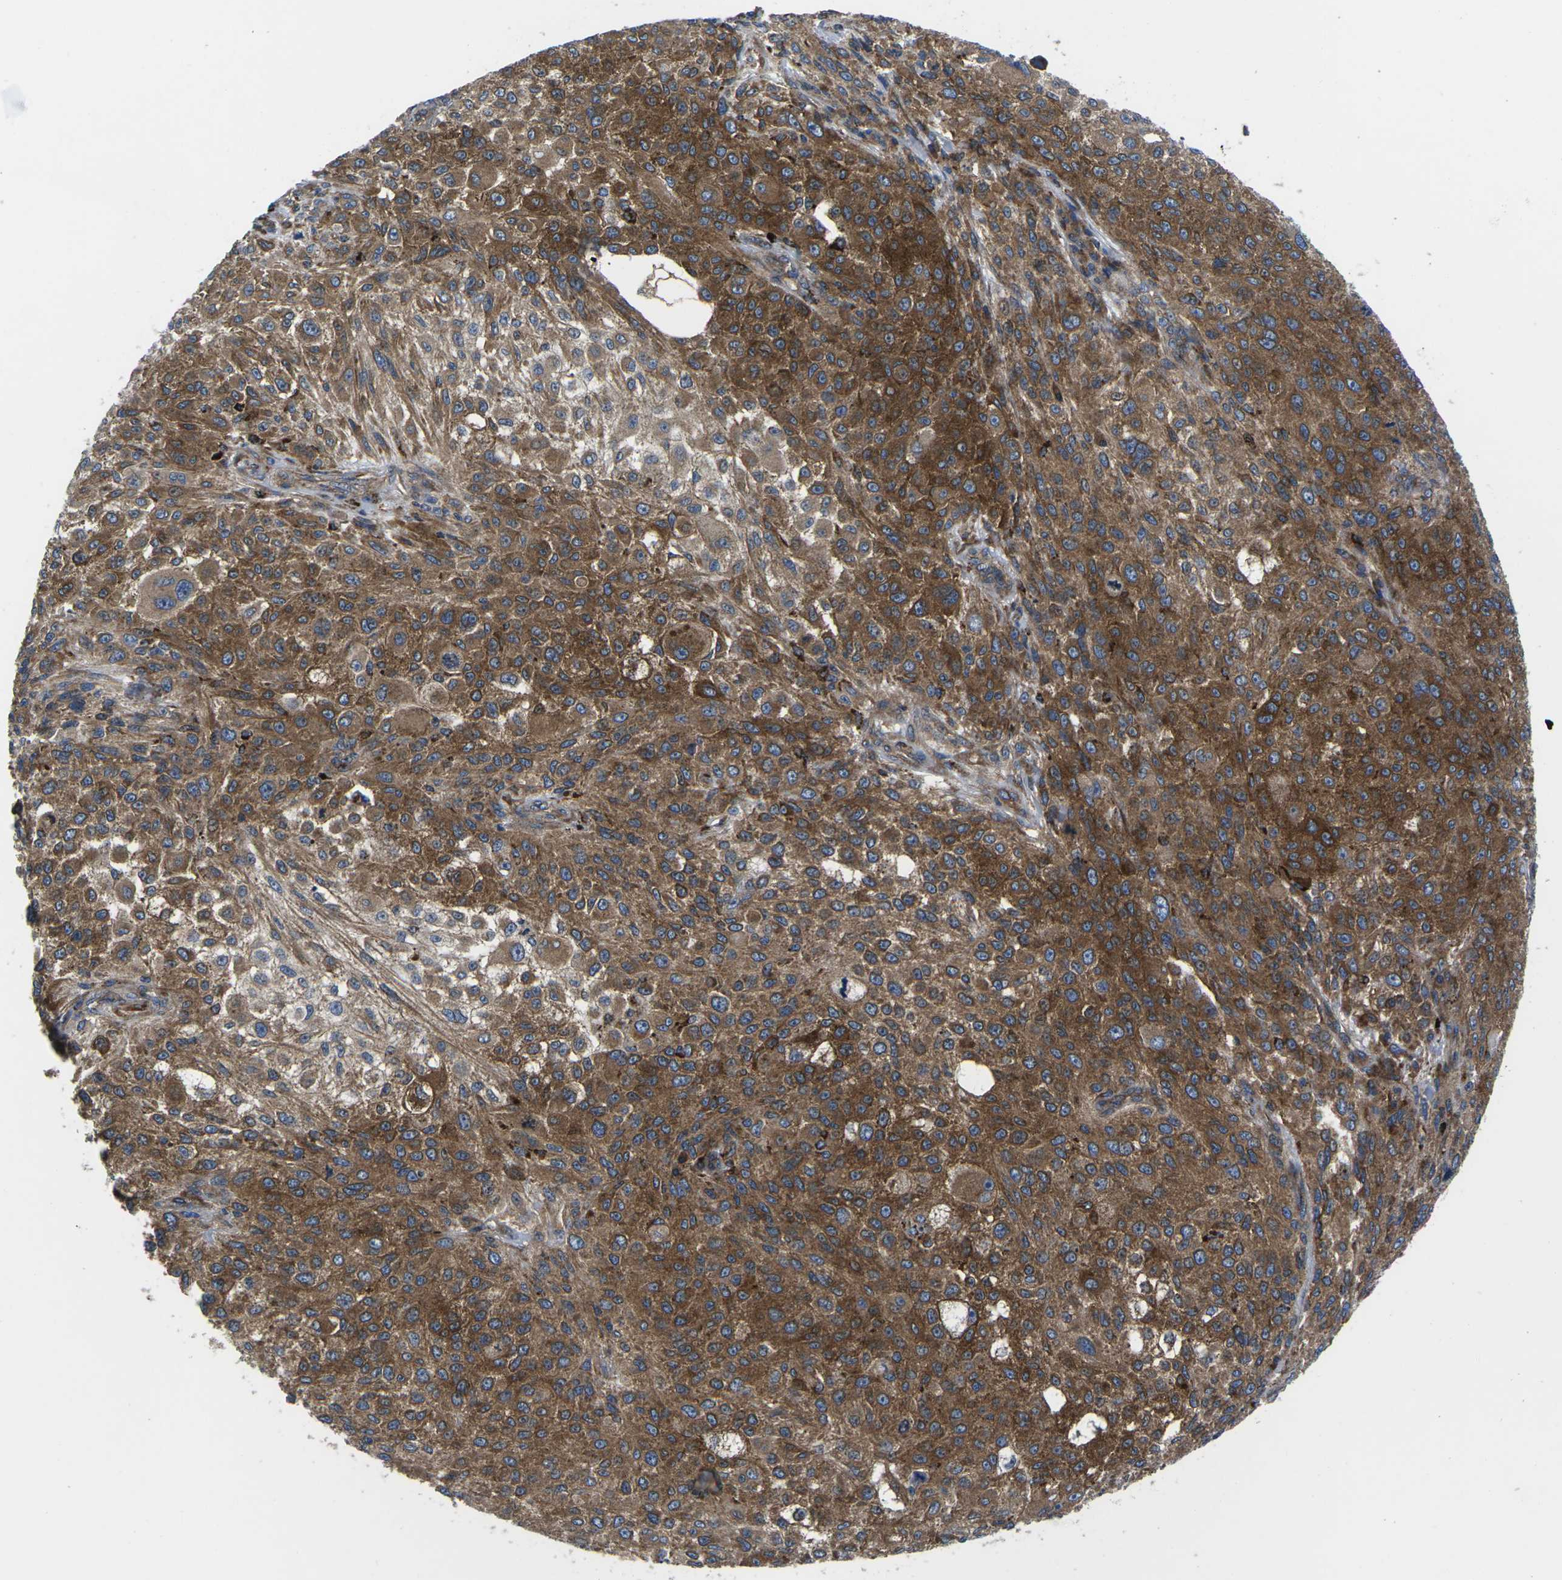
{"staining": {"intensity": "moderate", "quantity": ">75%", "location": "cytoplasmic/membranous"}, "tissue": "melanoma", "cell_type": "Tumor cells", "image_type": "cancer", "snomed": [{"axis": "morphology", "description": "Necrosis, NOS"}, {"axis": "morphology", "description": "Malignant melanoma, NOS"}, {"axis": "topography", "description": "Skin"}], "caption": "Immunohistochemical staining of melanoma demonstrates moderate cytoplasmic/membranous protein expression in about >75% of tumor cells.", "gene": "DLG1", "patient": {"sex": "female", "age": 87}}